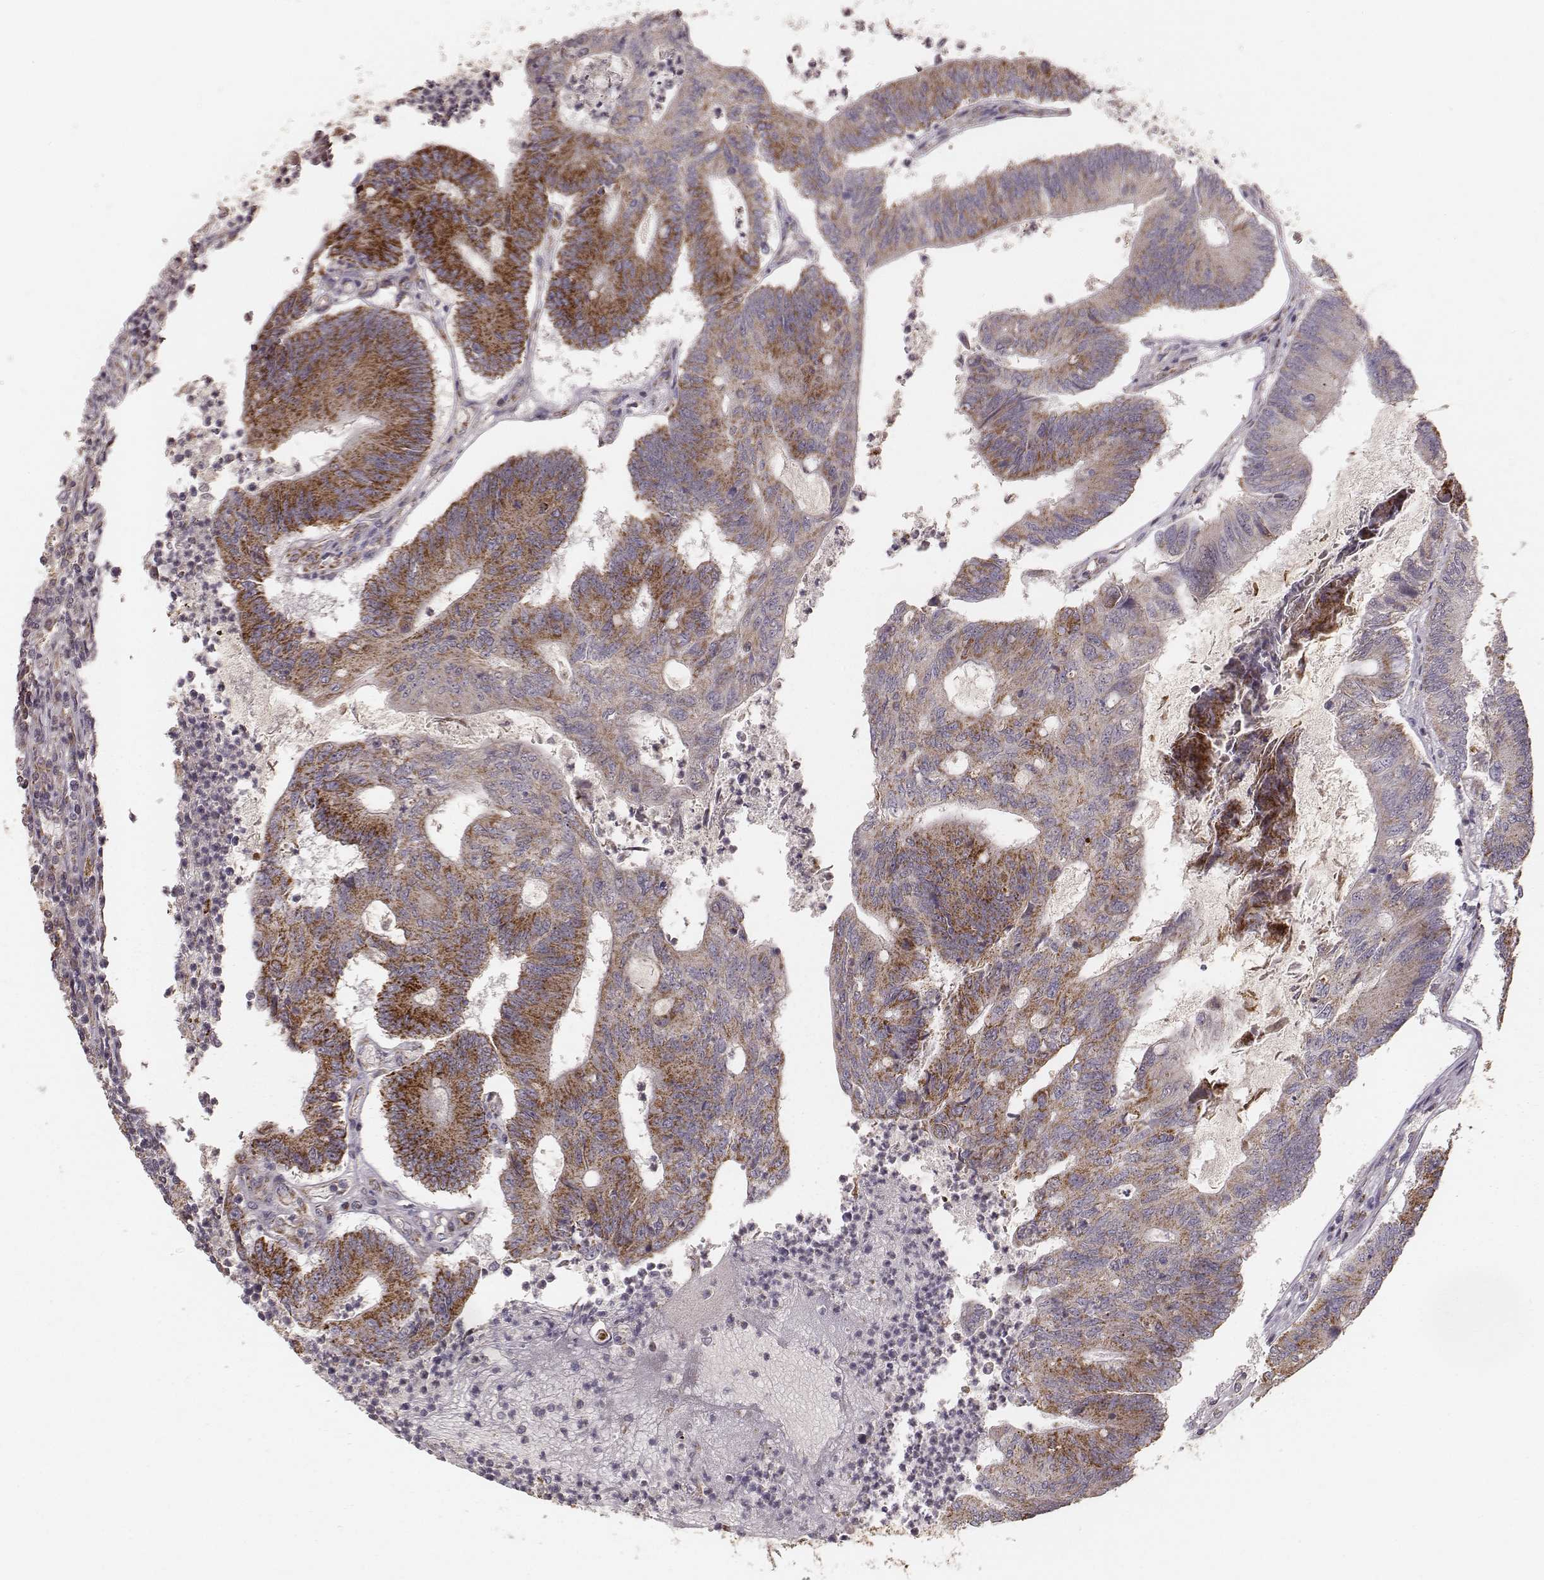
{"staining": {"intensity": "strong", "quantity": ">75%", "location": "cytoplasmic/membranous"}, "tissue": "colorectal cancer", "cell_type": "Tumor cells", "image_type": "cancer", "snomed": [{"axis": "morphology", "description": "Adenocarcinoma, NOS"}, {"axis": "topography", "description": "Colon"}], "caption": "This image reveals immunohistochemistry (IHC) staining of human colorectal cancer (adenocarcinoma), with high strong cytoplasmic/membranous positivity in approximately >75% of tumor cells.", "gene": "TUFM", "patient": {"sex": "female", "age": 70}}